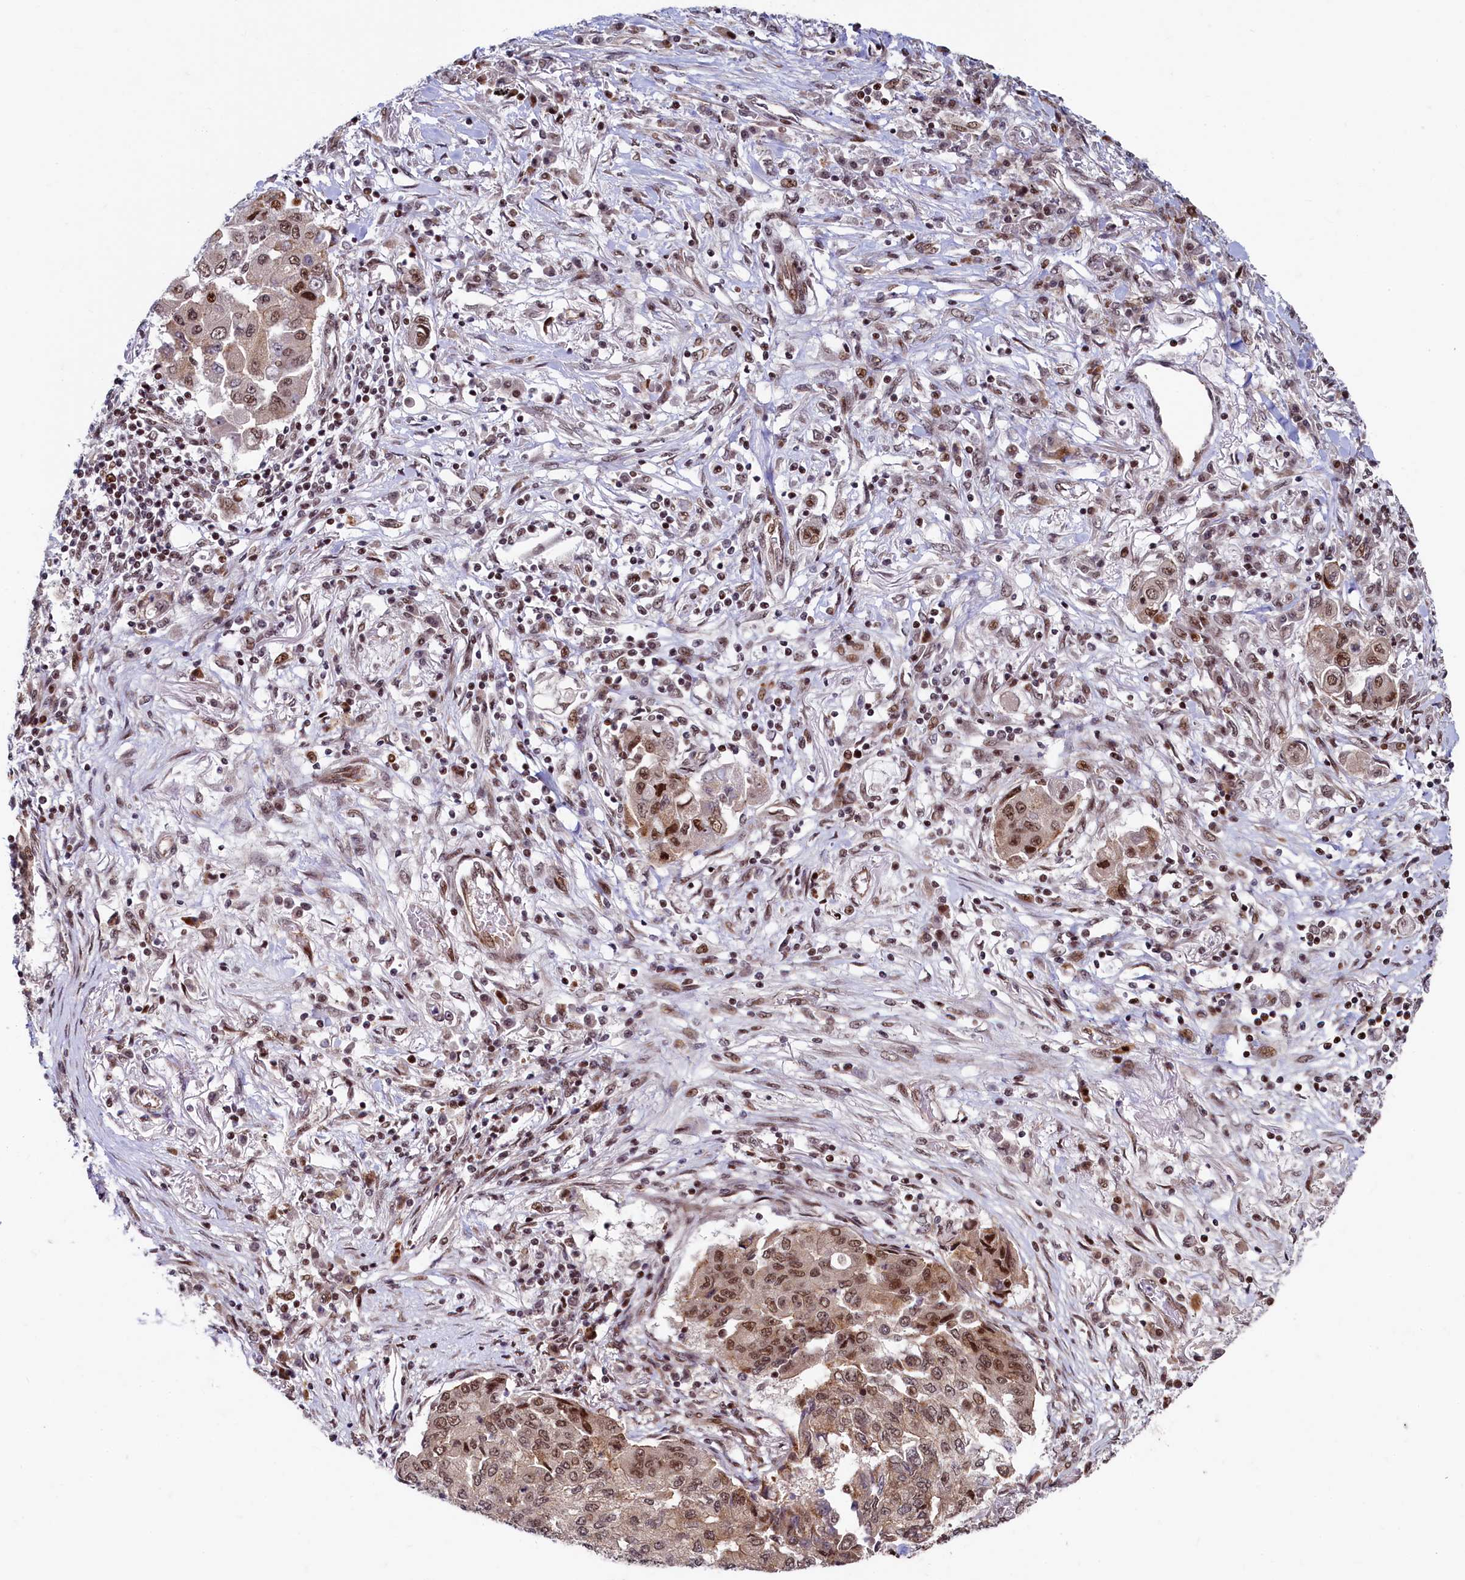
{"staining": {"intensity": "moderate", "quantity": ">75%", "location": "nuclear"}, "tissue": "lung cancer", "cell_type": "Tumor cells", "image_type": "cancer", "snomed": [{"axis": "morphology", "description": "Squamous cell carcinoma, NOS"}, {"axis": "topography", "description": "Lung"}], "caption": "Immunohistochemistry (DAB) staining of lung squamous cell carcinoma reveals moderate nuclear protein expression in about >75% of tumor cells.", "gene": "LEO1", "patient": {"sex": "male", "age": 74}}